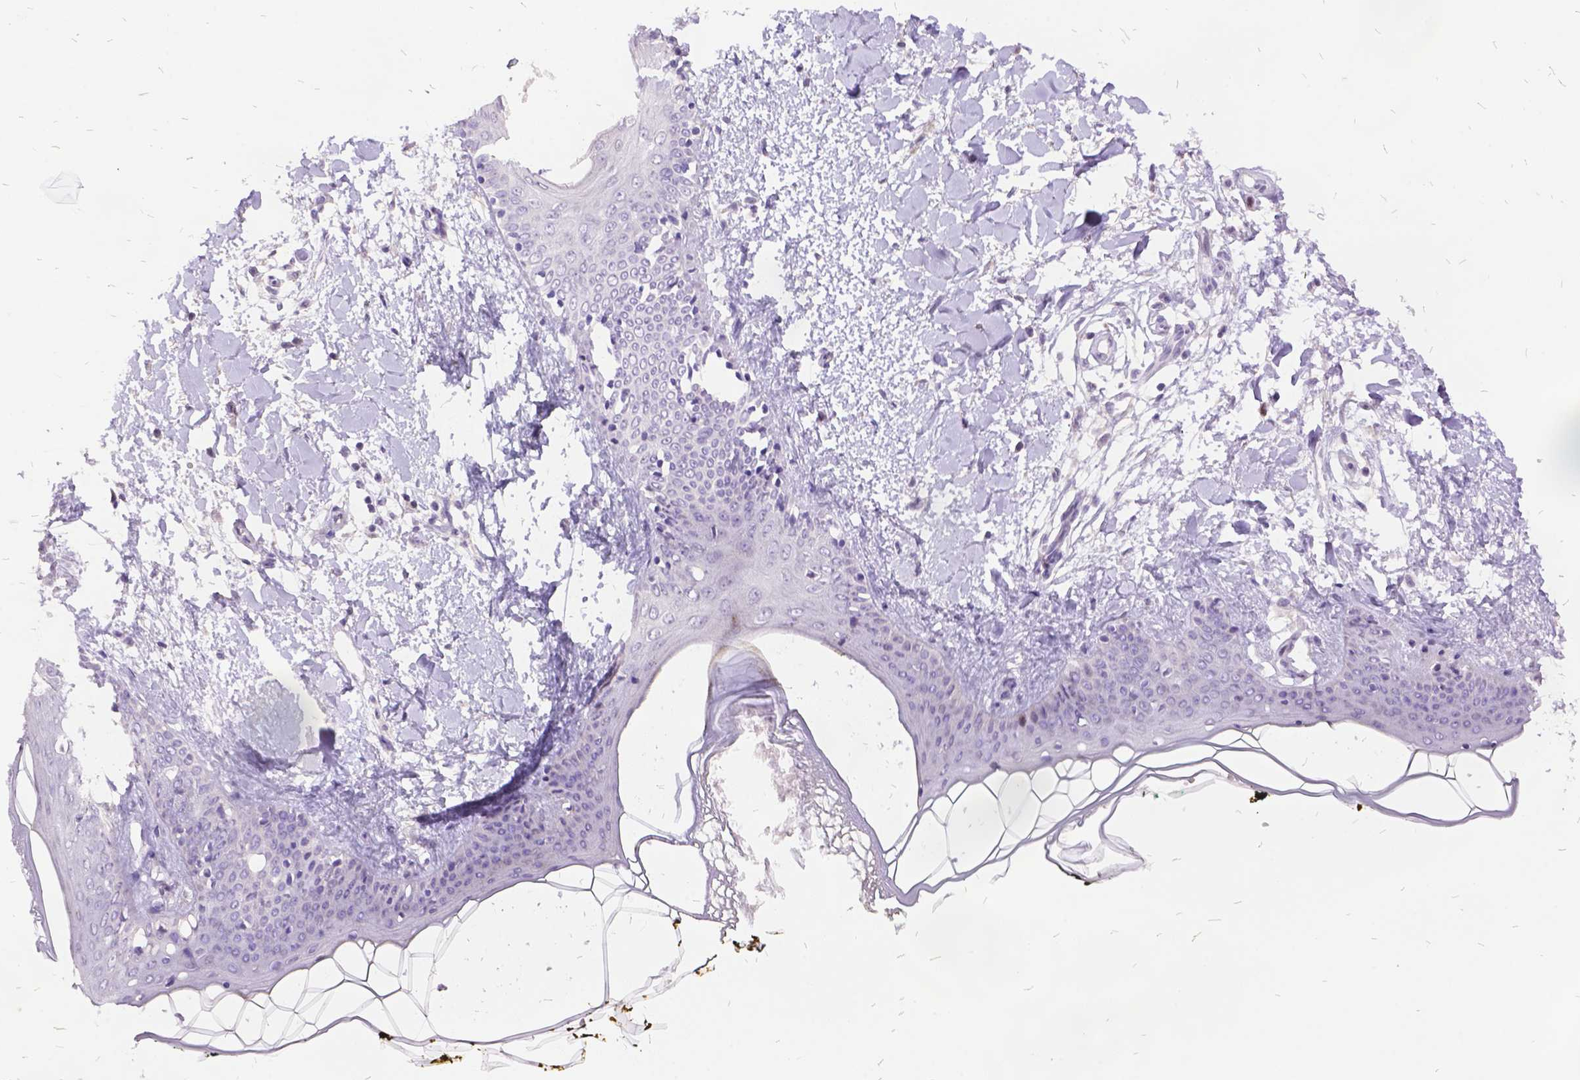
{"staining": {"intensity": "negative", "quantity": "none", "location": "none"}, "tissue": "skin", "cell_type": "Fibroblasts", "image_type": "normal", "snomed": [{"axis": "morphology", "description": "Normal tissue, NOS"}, {"axis": "topography", "description": "Skin"}], "caption": "Immunohistochemical staining of benign human skin reveals no significant staining in fibroblasts. (IHC, brightfield microscopy, high magnification).", "gene": "ITGB6", "patient": {"sex": "female", "age": 34}}